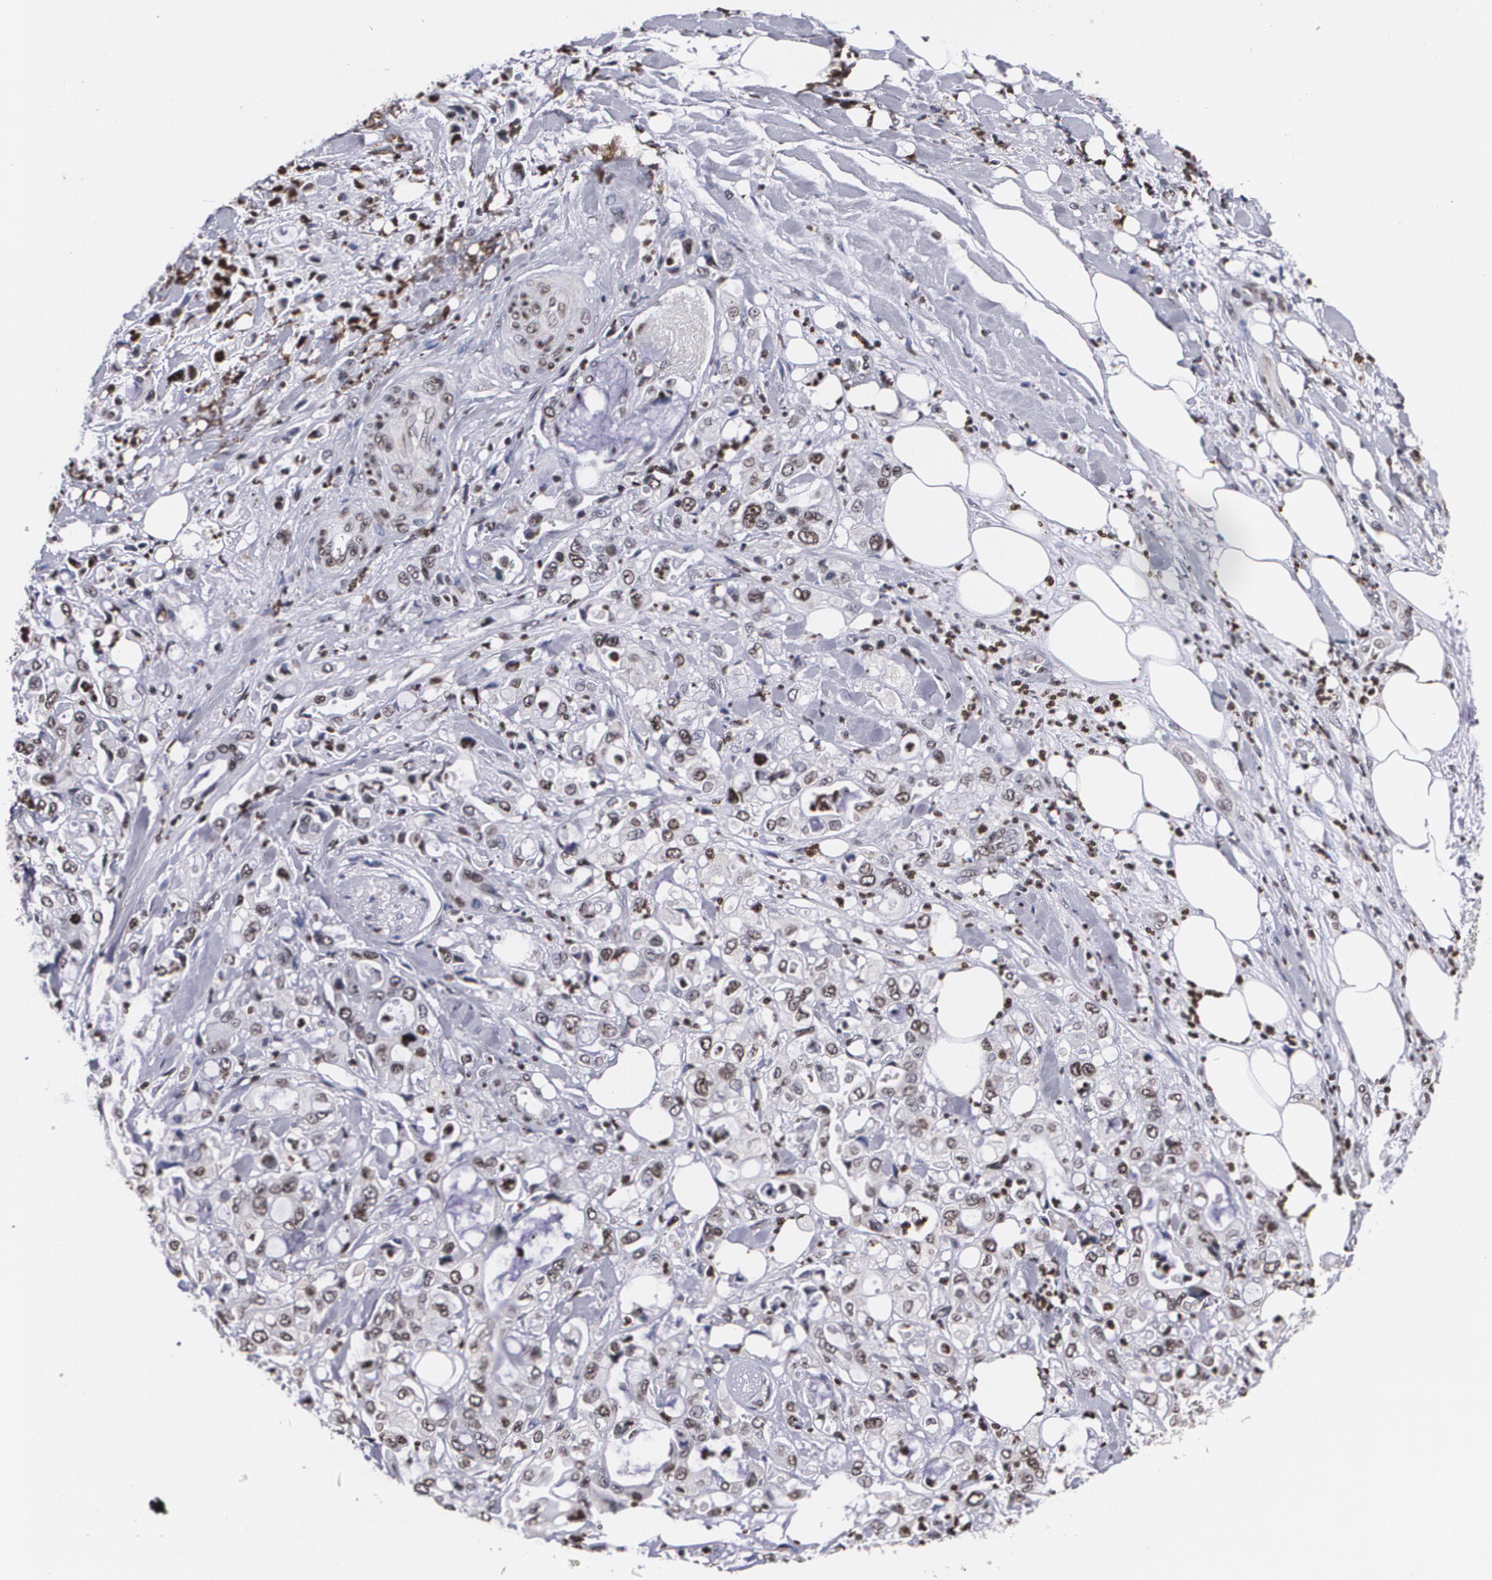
{"staining": {"intensity": "weak", "quantity": "25%-75%", "location": "nuclear"}, "tissue": "pancreatic cancer", "cell_type": "Tumor cells", "image_type": "cancer", "snomed": [{"axis": "morphology", "description": "Adenocarcinoma, NOS"}, {"axis": "topography", "description": "Pancreas"}], "caption": "Immunohistochemistry (IHC) of pancreatic adenocarcinoma reveals low levels of weak nuclear positivity in approximately 25%-75% of tumor cells.", "gene": "MVP", "patient": {"sex": "male", "age": 70}}